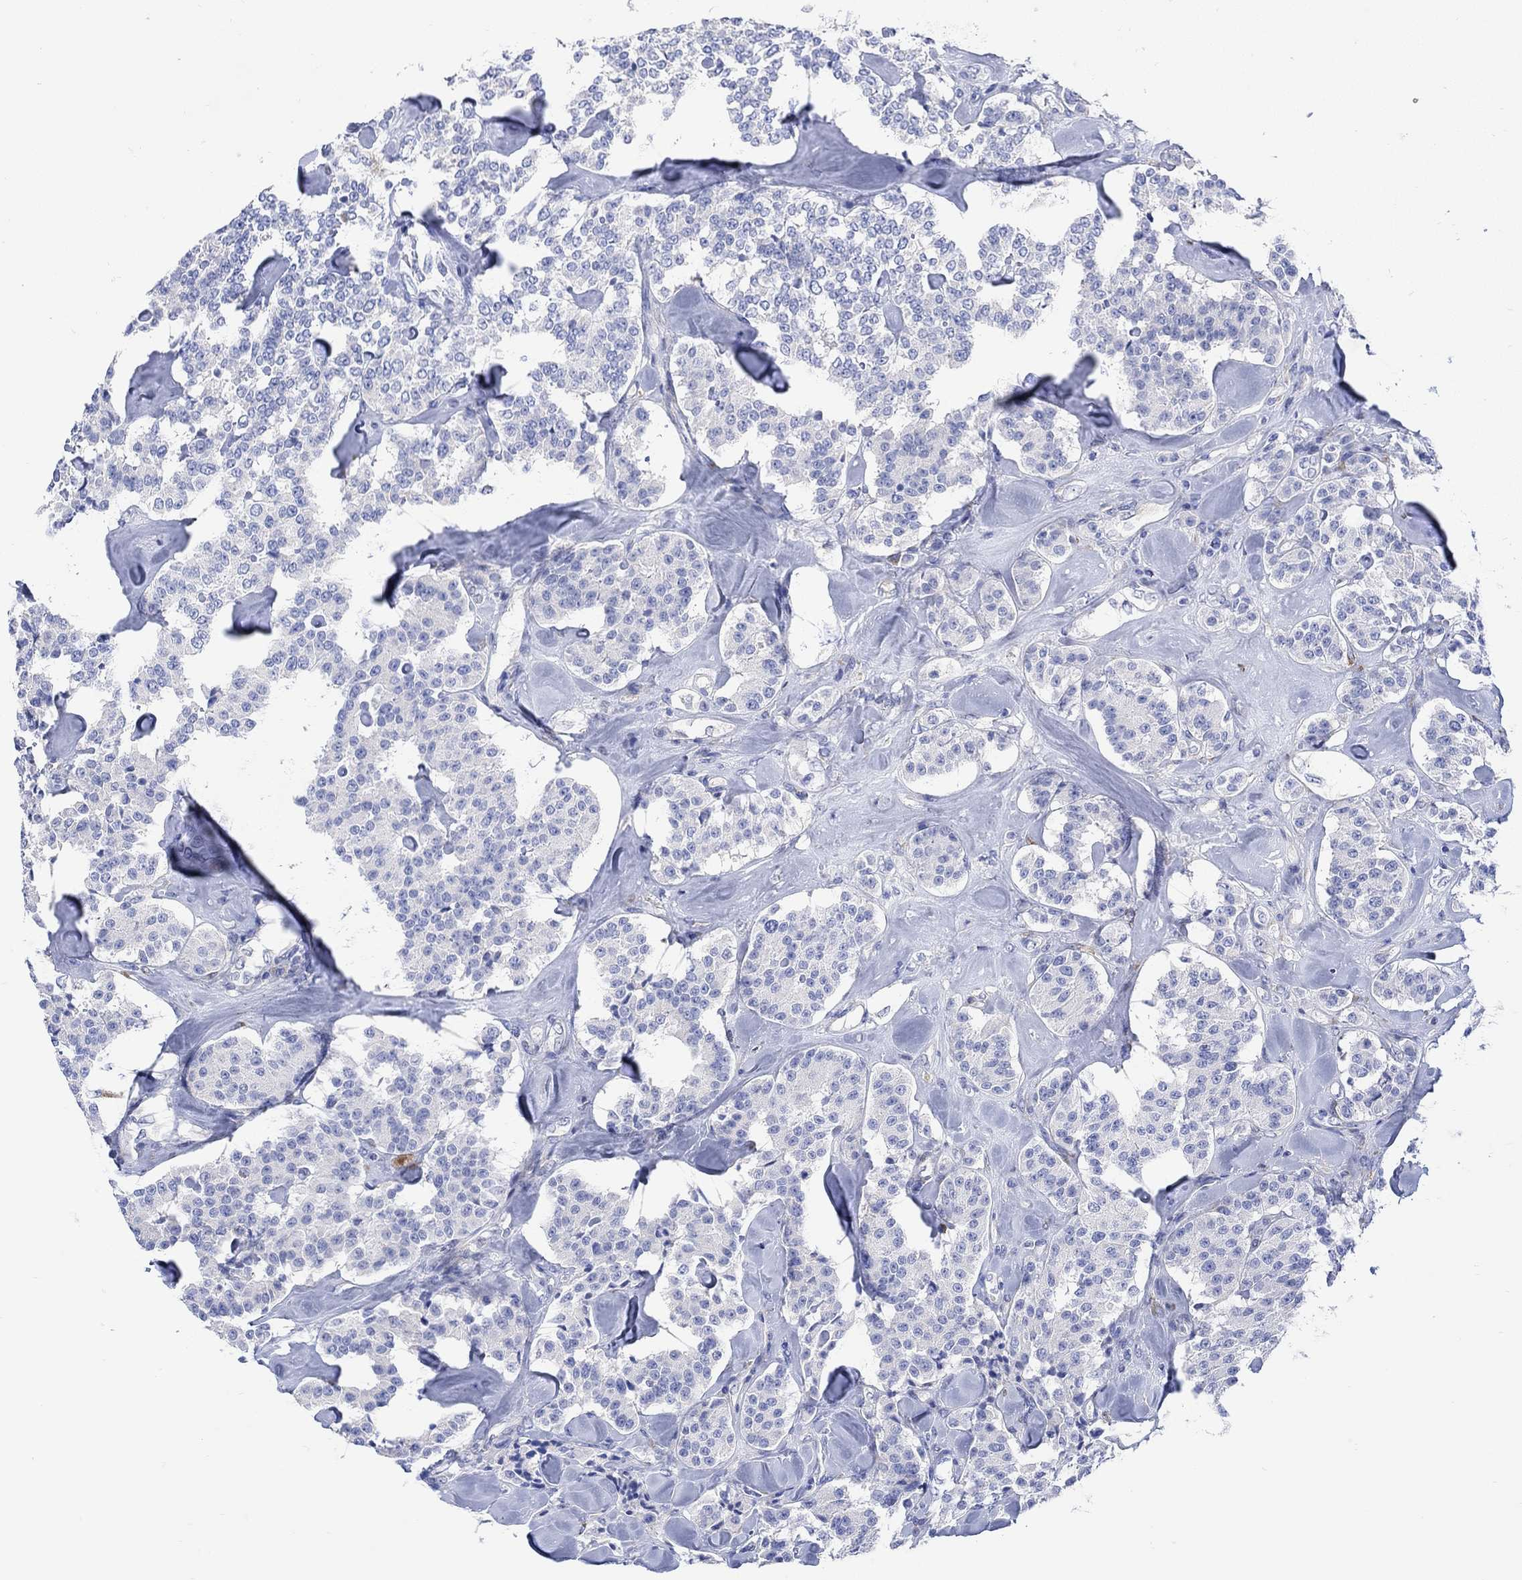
{"staining": {"intensity": "negative", "quantity": "none", "location": "none"}, "tissue": "carcinoid", "cell_type": "Tumor cells", "image_type": "cancer", "snomed": [{"axis": "morphology", "description": "Carcinoid, malignant, NOS"}, {"axis": "topography", "description": "Pancreas"}], "caption": "Immunohistochemical staining of carcinoid demonstrates no significant staining in tumor cells.", "gene": "MYL1", "patient": {"sex": "male", "age": 41}}